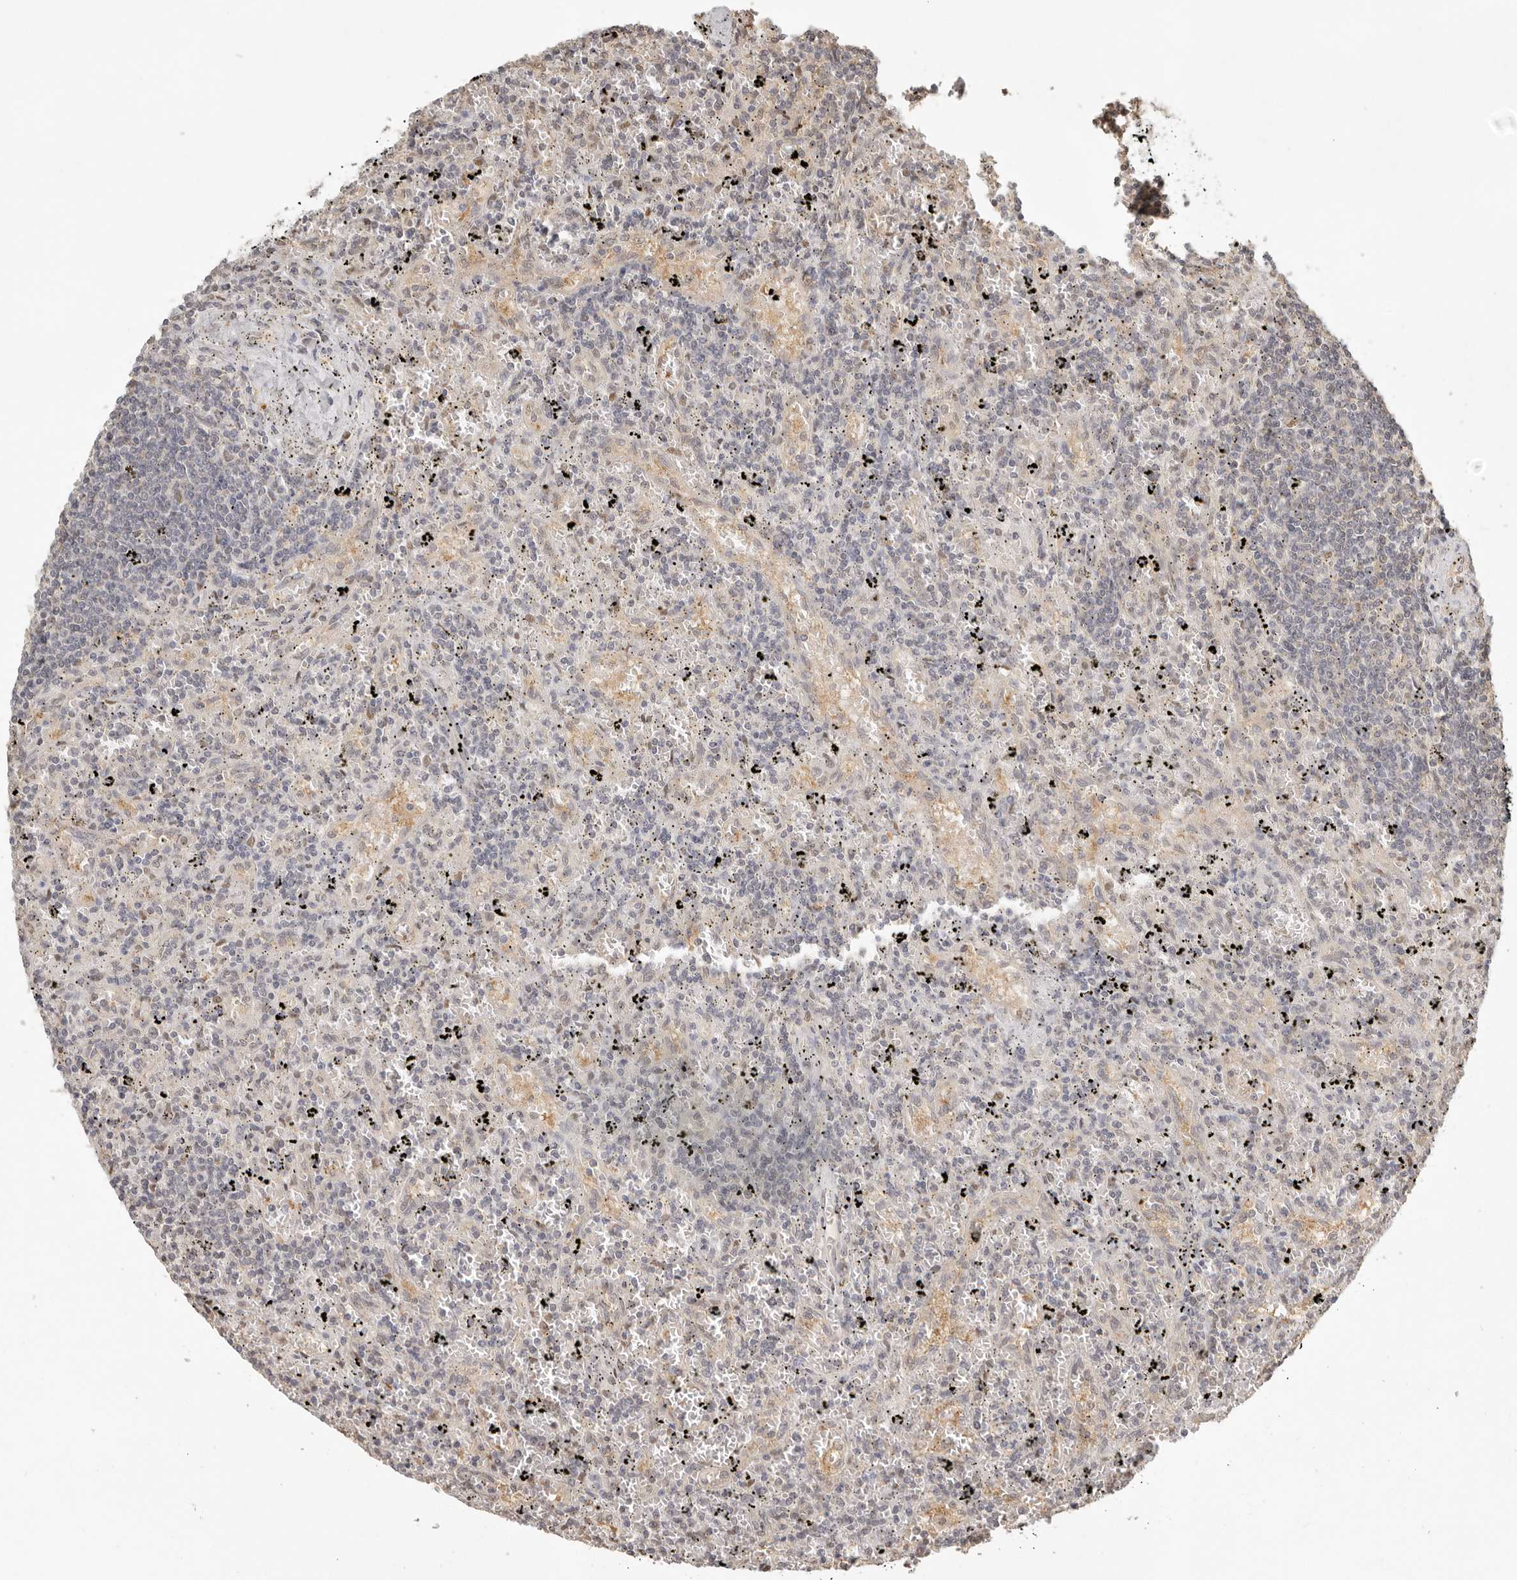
{"staining": {"intensity": "negative", "quantity": "none", "location": "none"}, "tissue": "lymphoma", "cell_type": "Tumor cells", "image_type": "cancer", "snomed": [{"axis": "morphology", "description": "Malignant lymphoma, non-Hodgkin's type, Low grade"}, {"axis": "topography", "description": "Spleen"}], "caption": "This is a micrograph of immunohistochemistry staining of lymphoma, which shows no staining in tumor cells.", "gene": "PSMA5", "patient": {"sex": "male", "age": 76}}